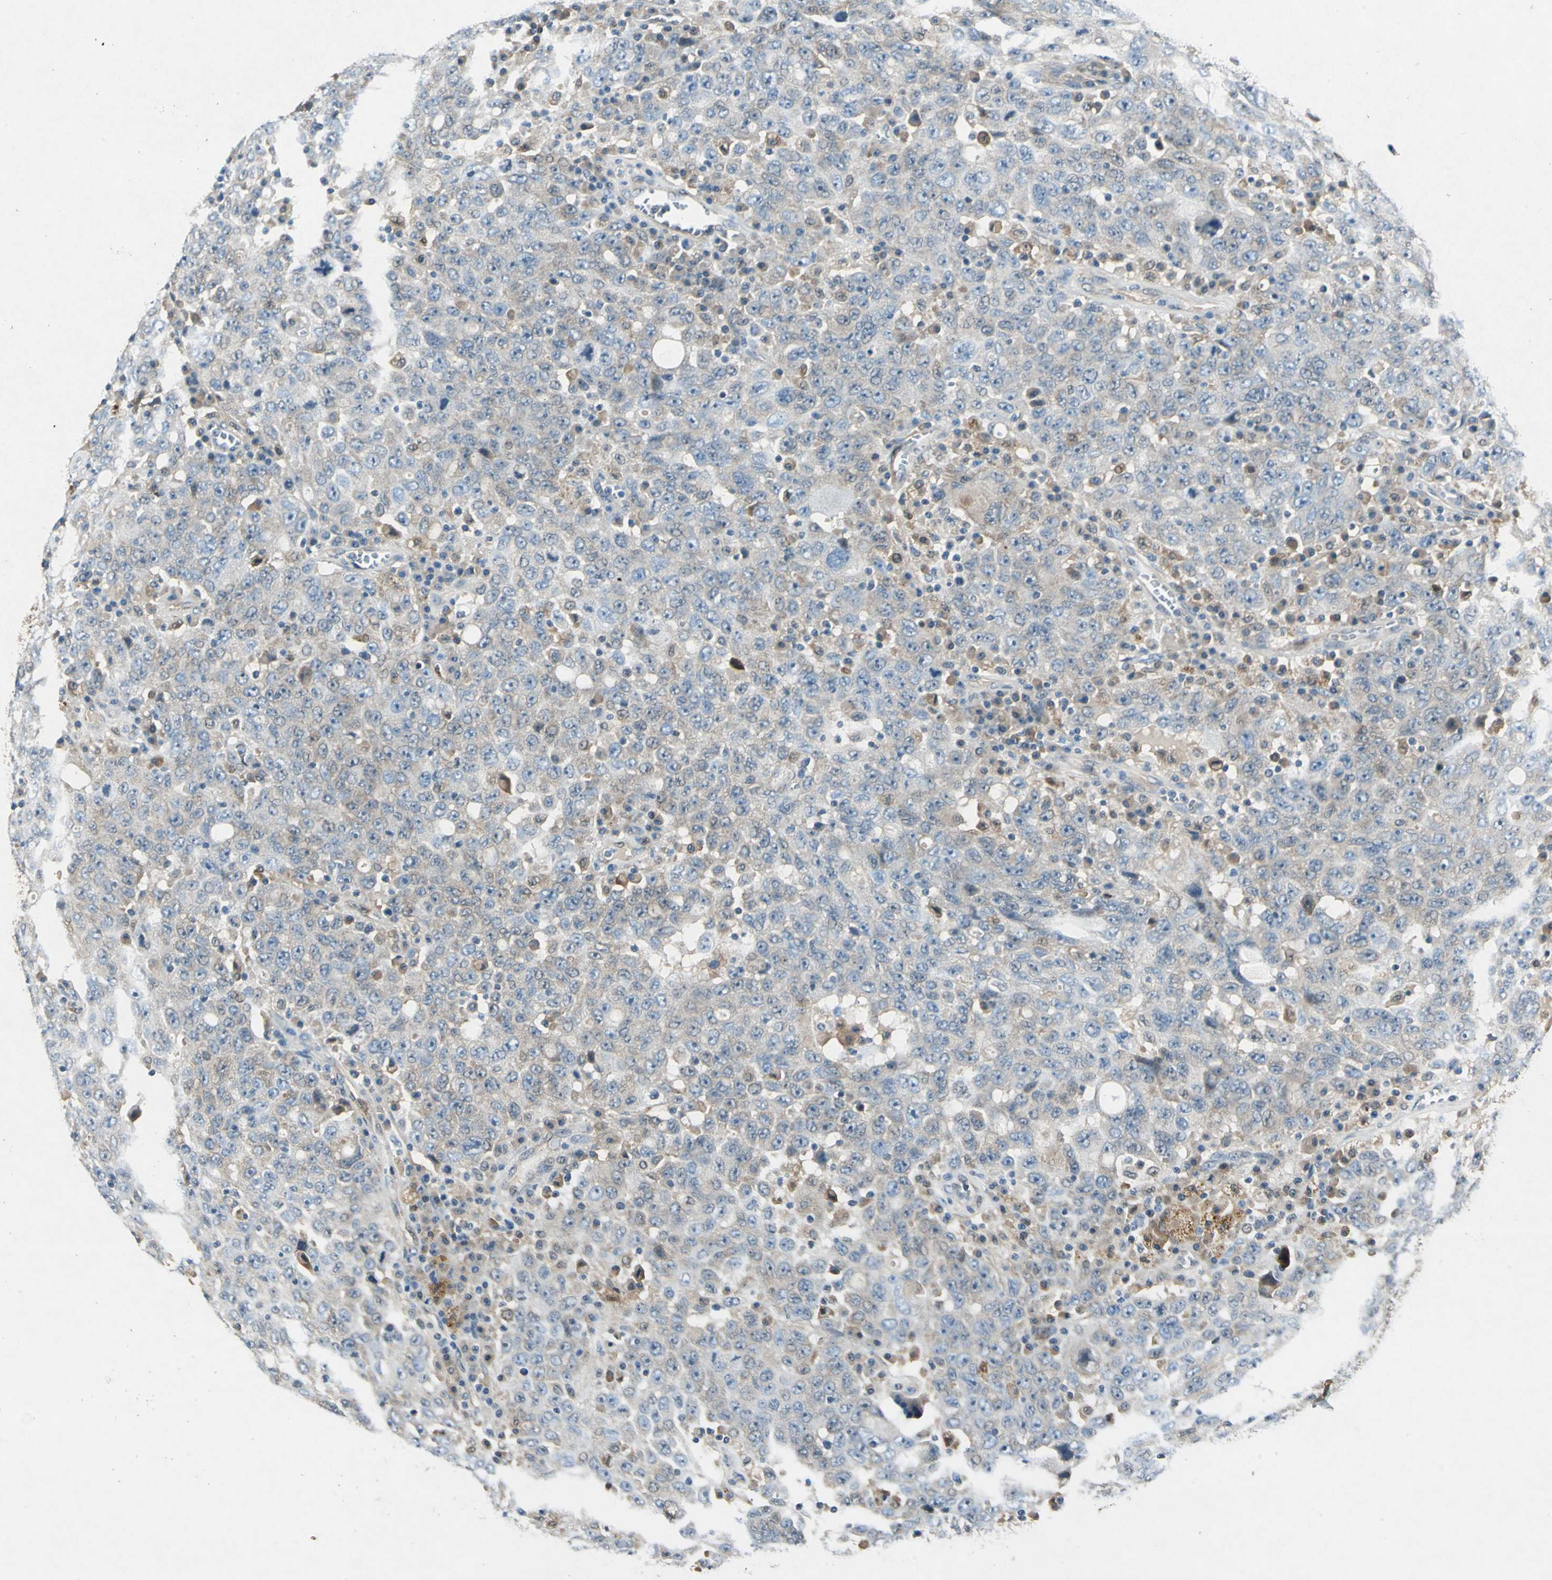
{"staining": {"intensity": "weak", "quantity": ">75%", "location": "cytoplasmic/membranous"}, "tissue": "ovarian cancer", "cell_type": "Tumor cells", "image_type": "cancer", "snomed": [{"axis": "morphology", "description": "Carcinoma, endometroid"}, {"axis": "topography", "description": "Ovary"}], "caption": "IHC (DAB (3,3'-diaminobenzidine)) staining of ovarian cancer (endometroid carcinoma) demonstrates weak cytoplasmic/membranous protein positivity in approximately >75% of tumor cells.", "gene": "RRM2B", "patient": {"sex": "female", "age": 62}}